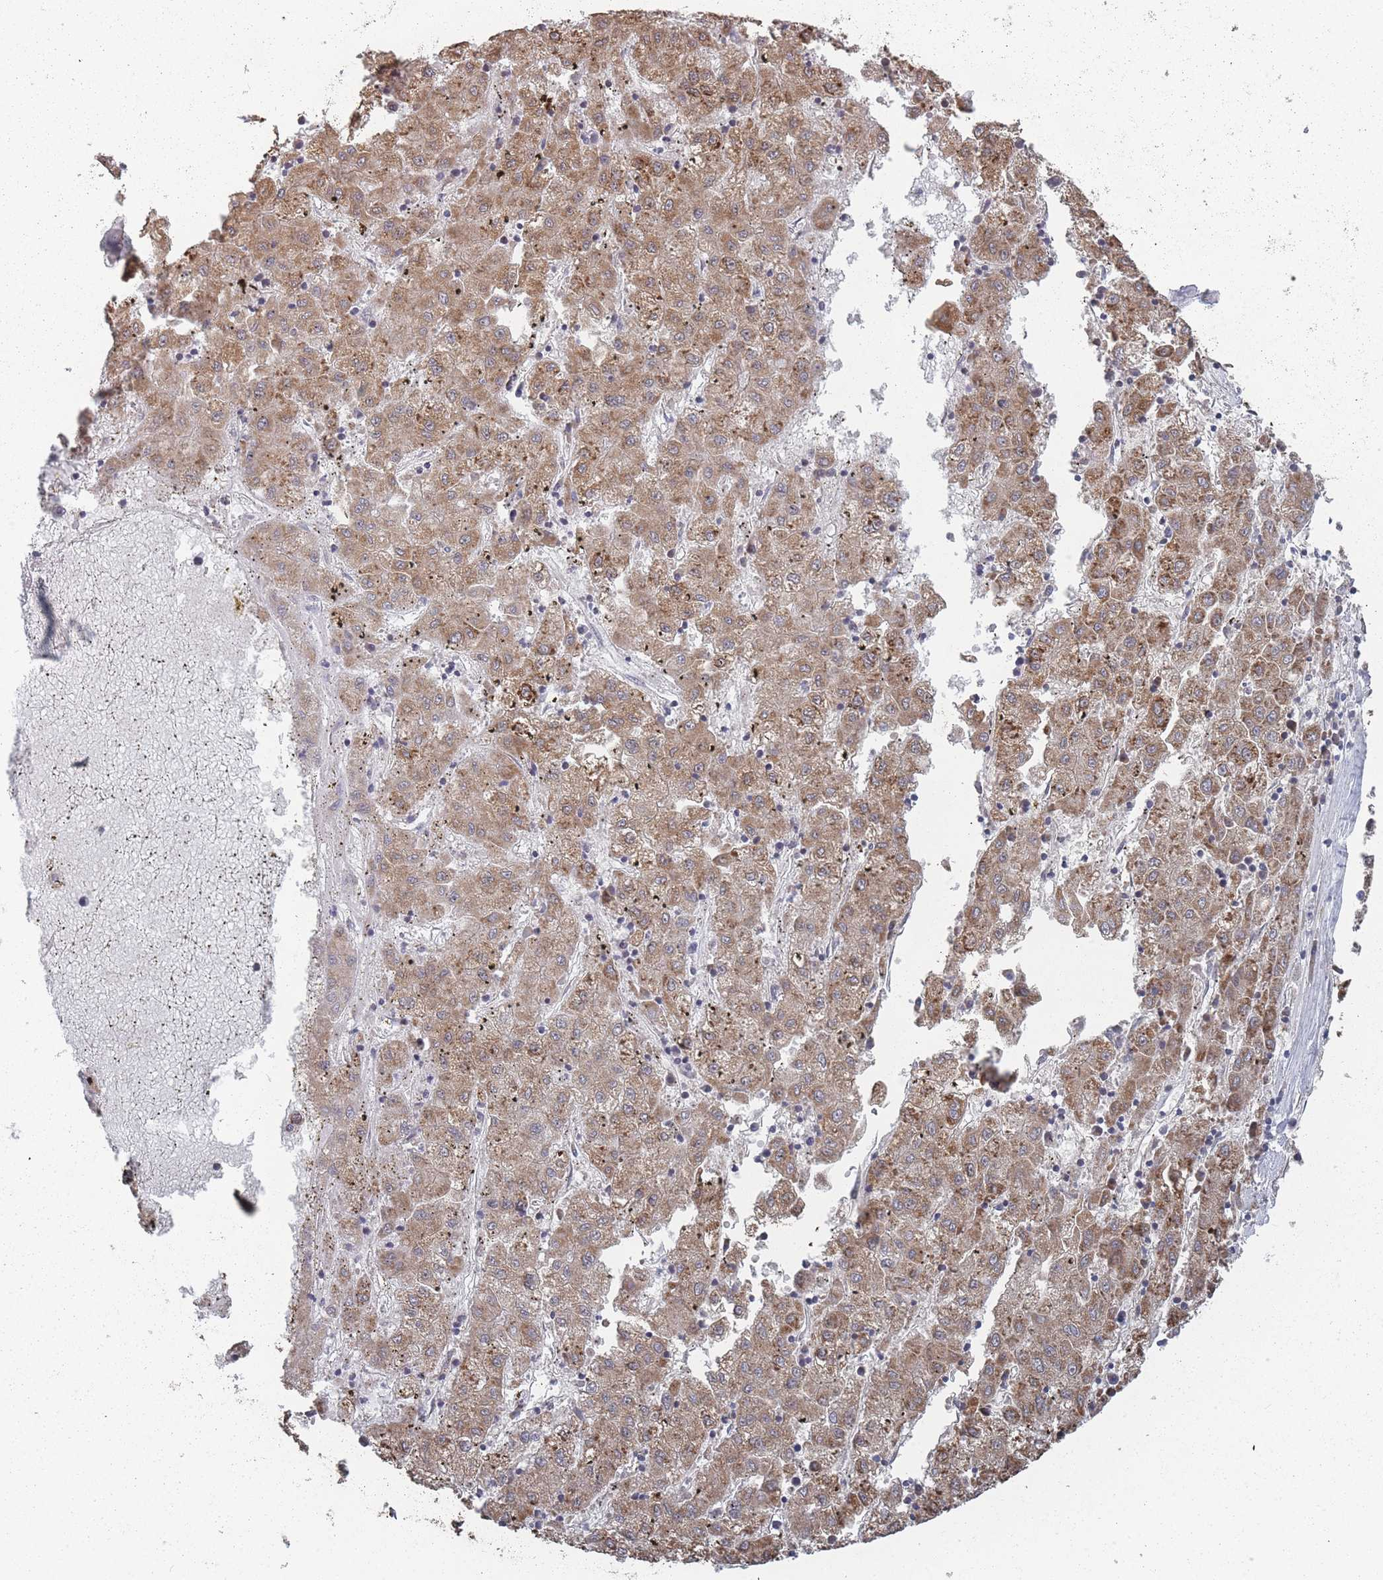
{"staining": {"intensity": "moderate", "quantity": ">75%", "location": "cytoplasmic/membranous"}, "tissue": "liver cancer", "cell_type": "Tumor cells", "image_type": "cancer", "snomed": [{"axis": "morphology", "description": "Carcinoma, Hepatocellular, NOS"}, {"axis": "topography", "description": "Liver"}], "caption": "A high-resolution photomicrograph shows immunohistochemistry staining of liver cancer, which exhibits moderate cytoplasmic/membranous expression in about >75% of tumor cells. The staining is performed using DAB brown chromogen to label protein expression. The nuclei are counter-stained blue using hematoxylin.", "gene": "PSMB3", "patient": {"sex": "male", "age": 72}}